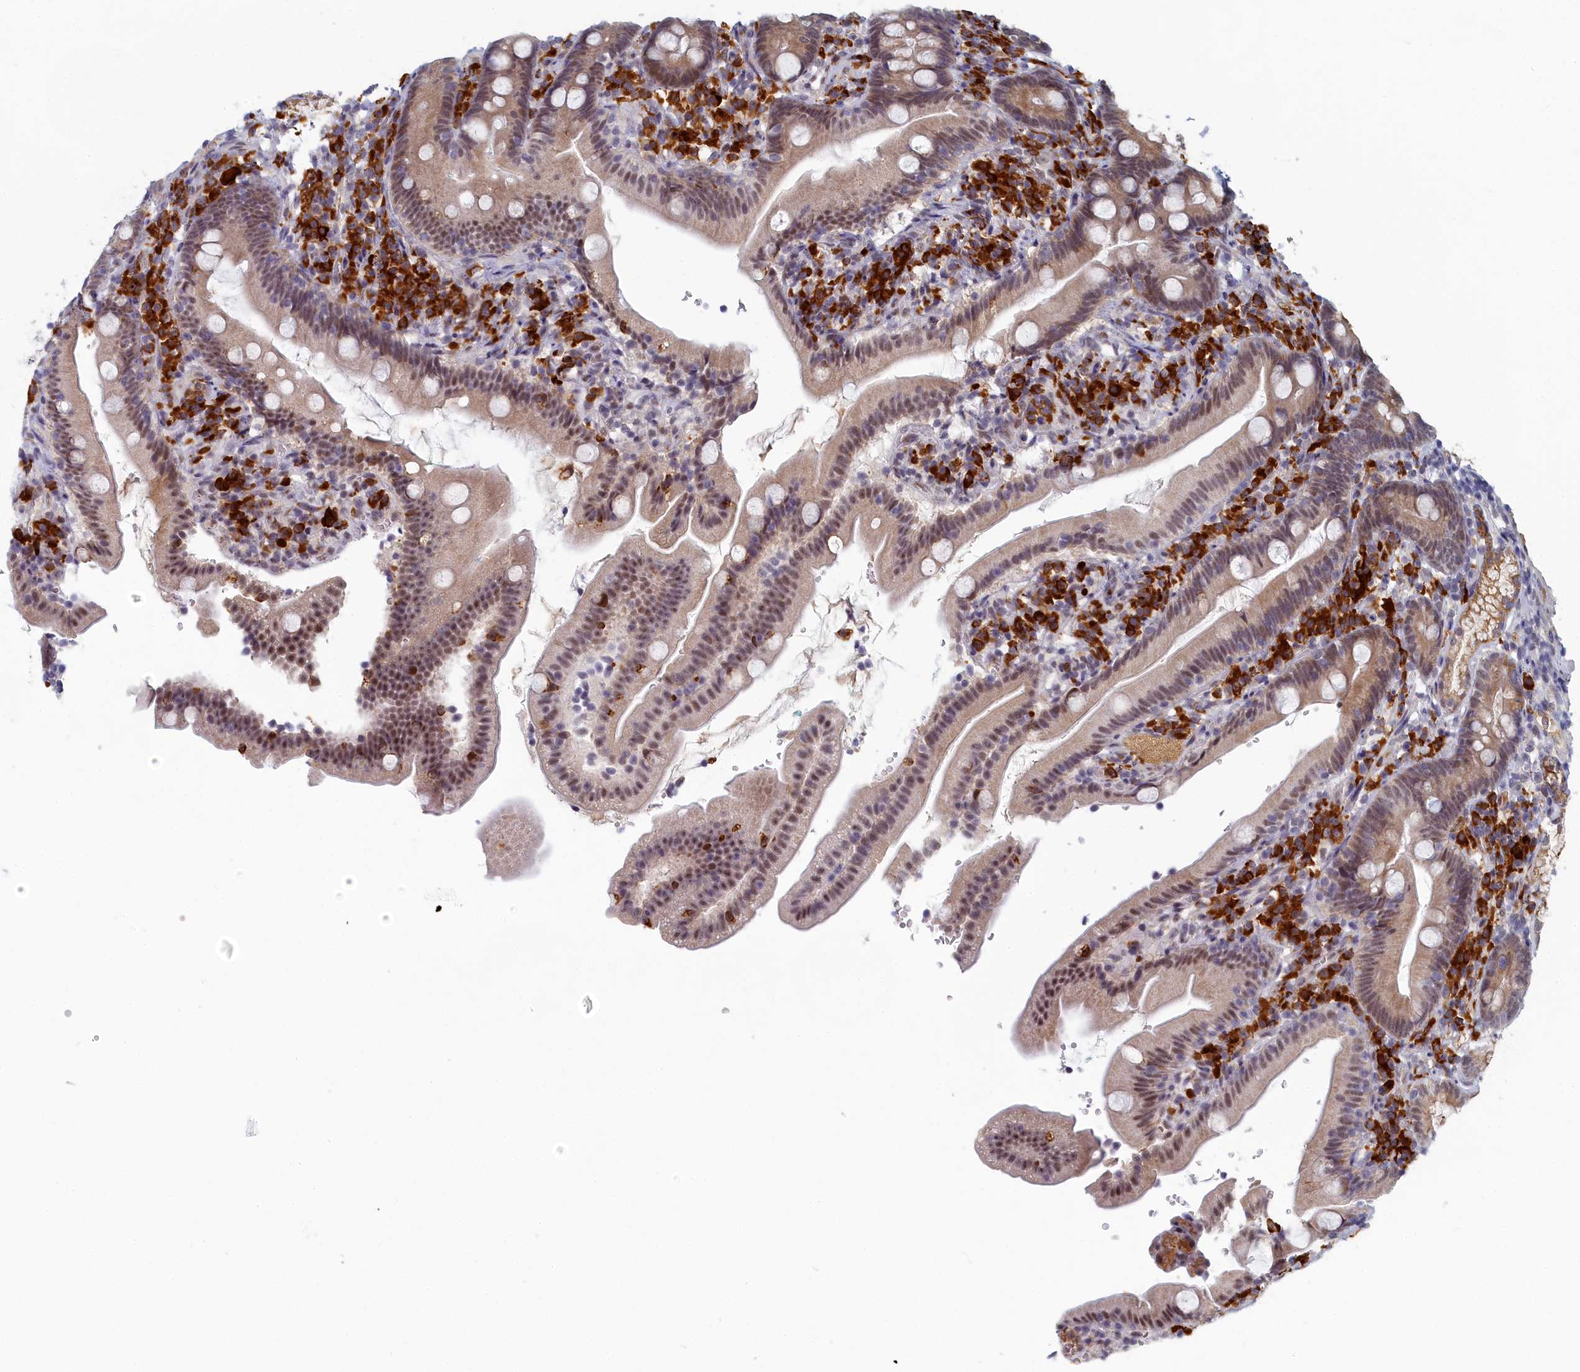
{"staining": {"intensity": "moderate", "quantity": "25%-75%", "location": "cytoplasmic/membranous,nuclear"}, "tissue": "duodenum", "cell_type": "Glandular cells", "image_type": "normal", "snomed": [{"axis": "morphology", "description": "Normal tissue, NOS"}, {"axis": "topography", "description": "Duodenum"}], "caption": "Moderate cytoplasmic/membranous,nuclear protein staining is identified in approximately 25%-75% of glandular cells in duodenum. Using DAB (brown) and hematoxylin (blue) stains, captured at high magnification using brightfield microscopy.", "gene": "DNAJC17", "patient": {"sex": "female", "age": 67}}